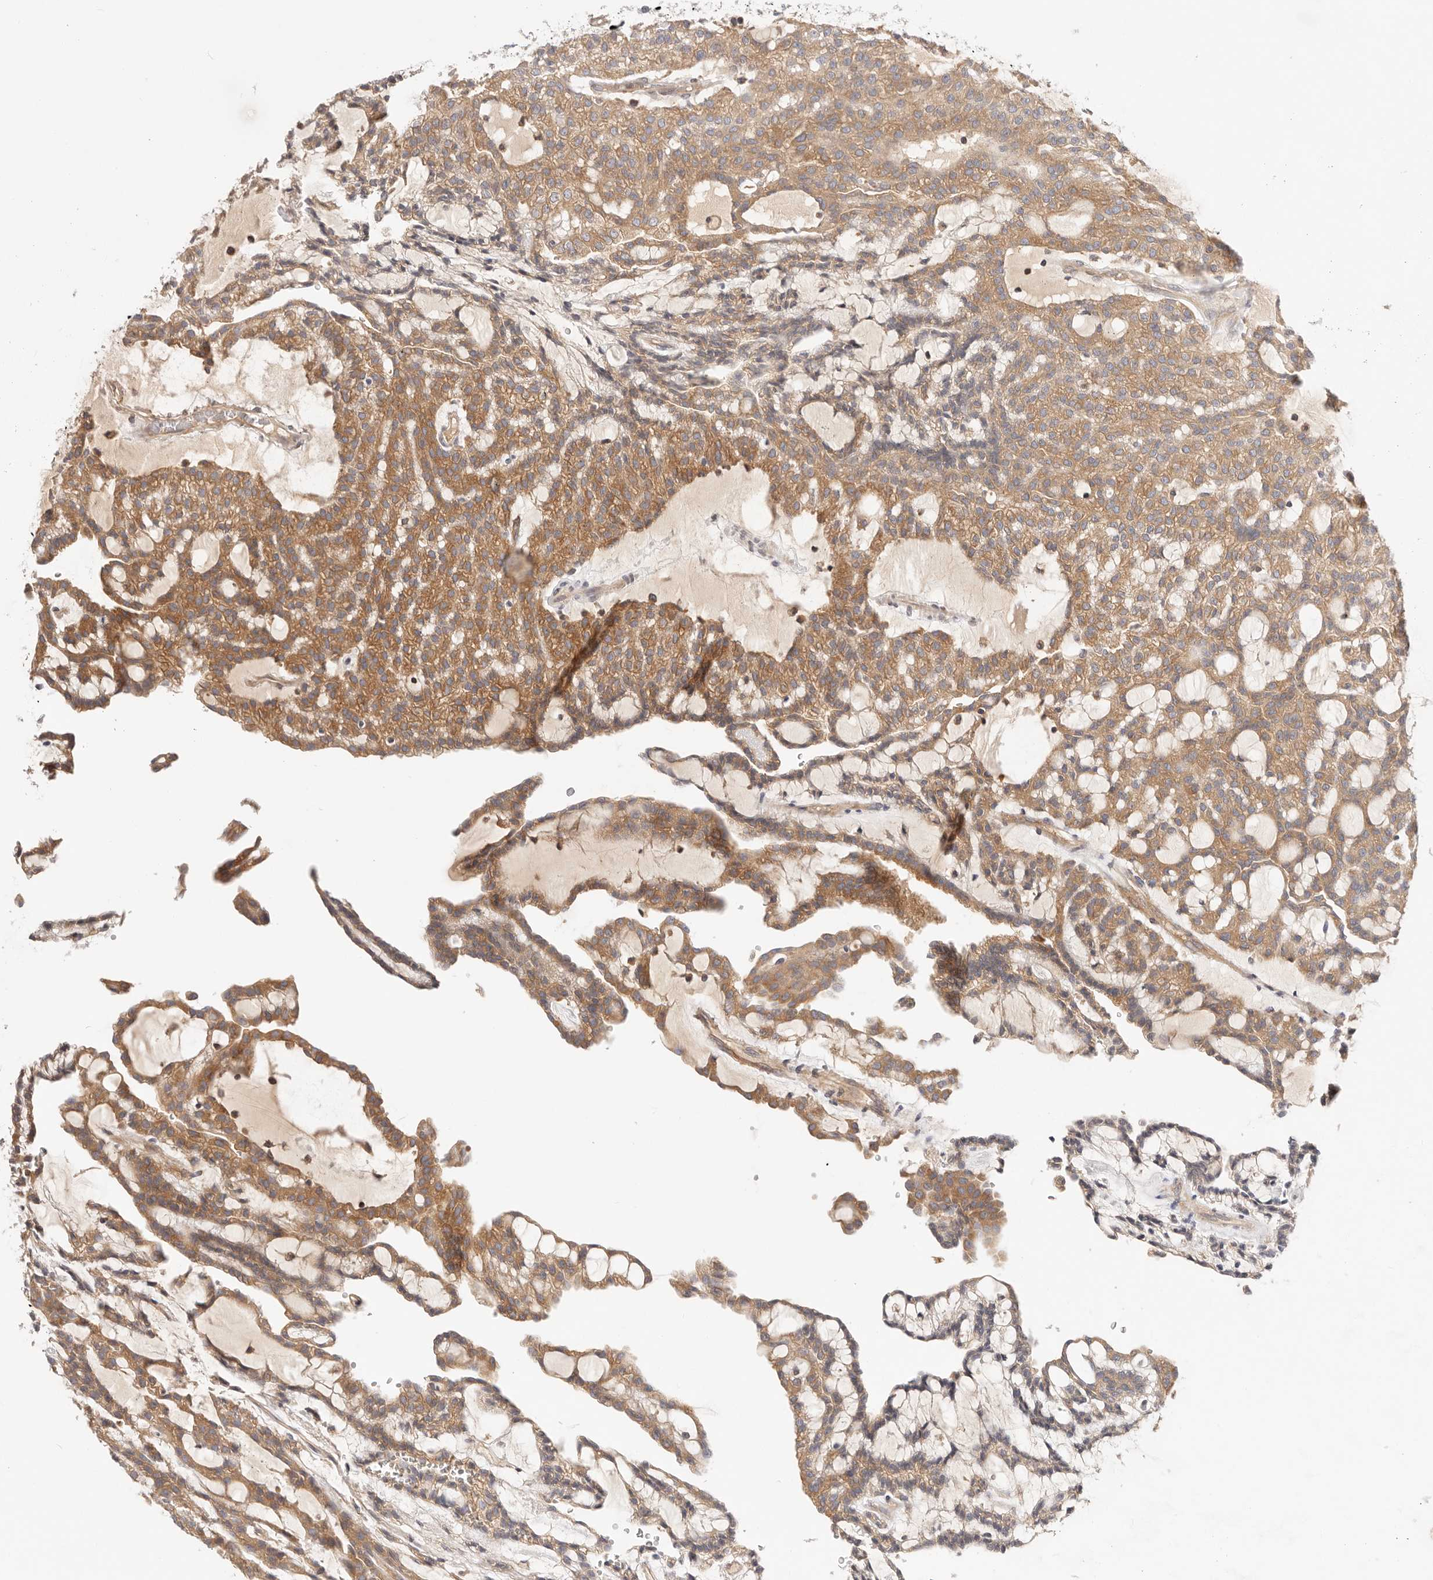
{"staining": {"intensity": "moderate", "quantity": "25%-75%", "location": "cytoplasmic/membranous"}, "tissue": "renal cancer", "cell_type": "Tumor cells", "image_type": "cancer", "snomed": [{"axis": "morphology", "description": "Adenocarcinoma, NOS"}, {"axis": "topography", "description": "Kidney"}], "caption": "Immunohistochemical staining of renal cancer (adenocarcinoma) demonstrates medium levels of moderate cytoplasmic/membranous protein expression in about 25%-75% of tumor cells. Immunohistochemistry (ihc) stains the protein of interest in brown and the nuclei are stained blue.", "gene": "KCMF1", "patient": {"sex": "male", "age": 63}}